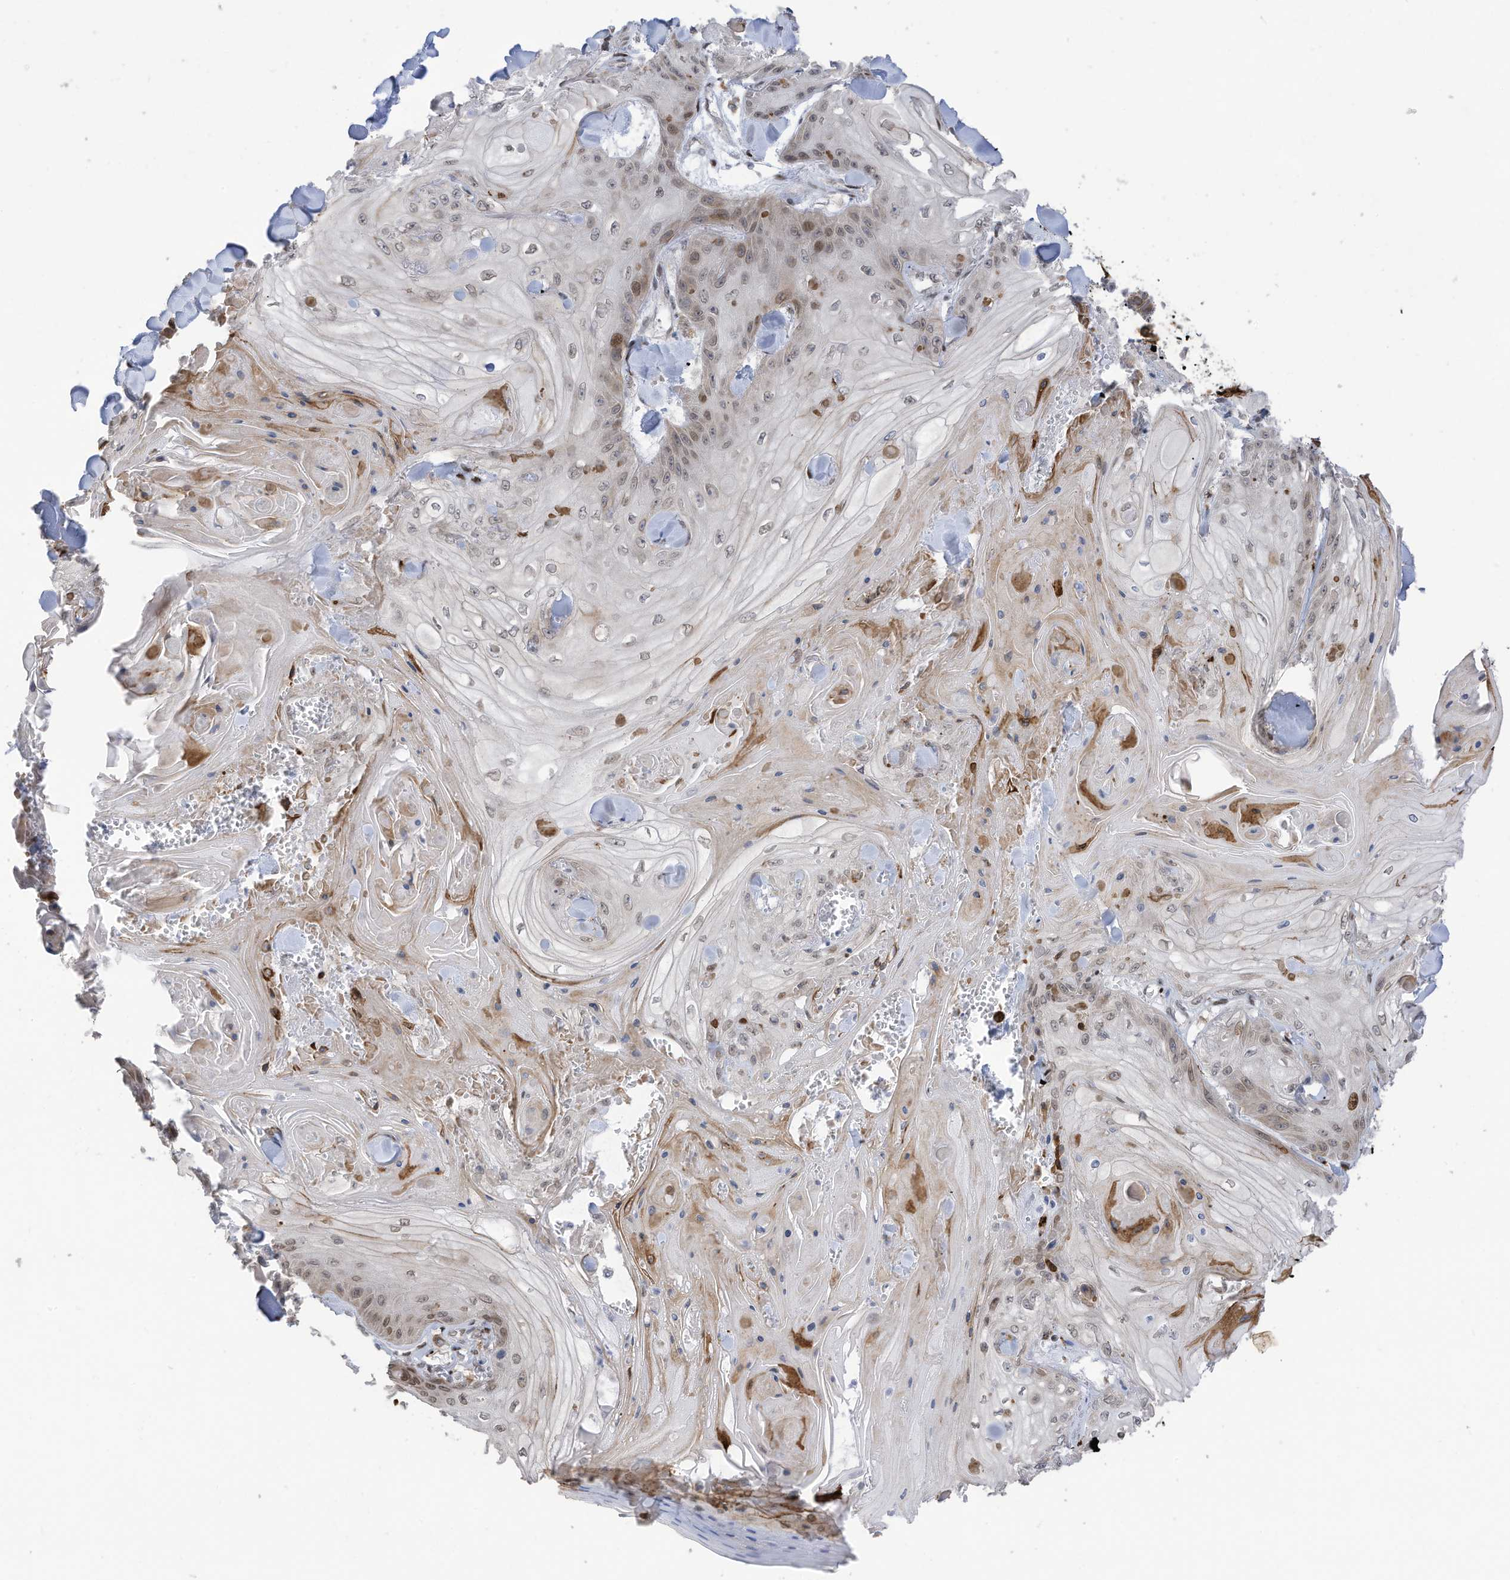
{"staining": {"intensity": "weak", "quantity": "<25%", "location": "nuclear"}, "tissue": "skin cancer", "cell_type": "Tumor cells", "image_type": "cancer", "snomed": [{"axis": "morphology", "description": "Squamous cell carcinoma, NOS"}, {"axis": "topography", "description": "Skin"}], "caption": "An IHC micrograph of skin cancer (squamous cell carcinoma) is shown. There is no staining in tumor cells of skin cancer (squamous cell carcinoma). The staining is performed using DAB (3,3'-diaminobenzidine) brown chromogen with nuclei counter-stained in using hematoxylin.", "gene": "RABL3", "patient": {"sex": "male", "age": 74}}